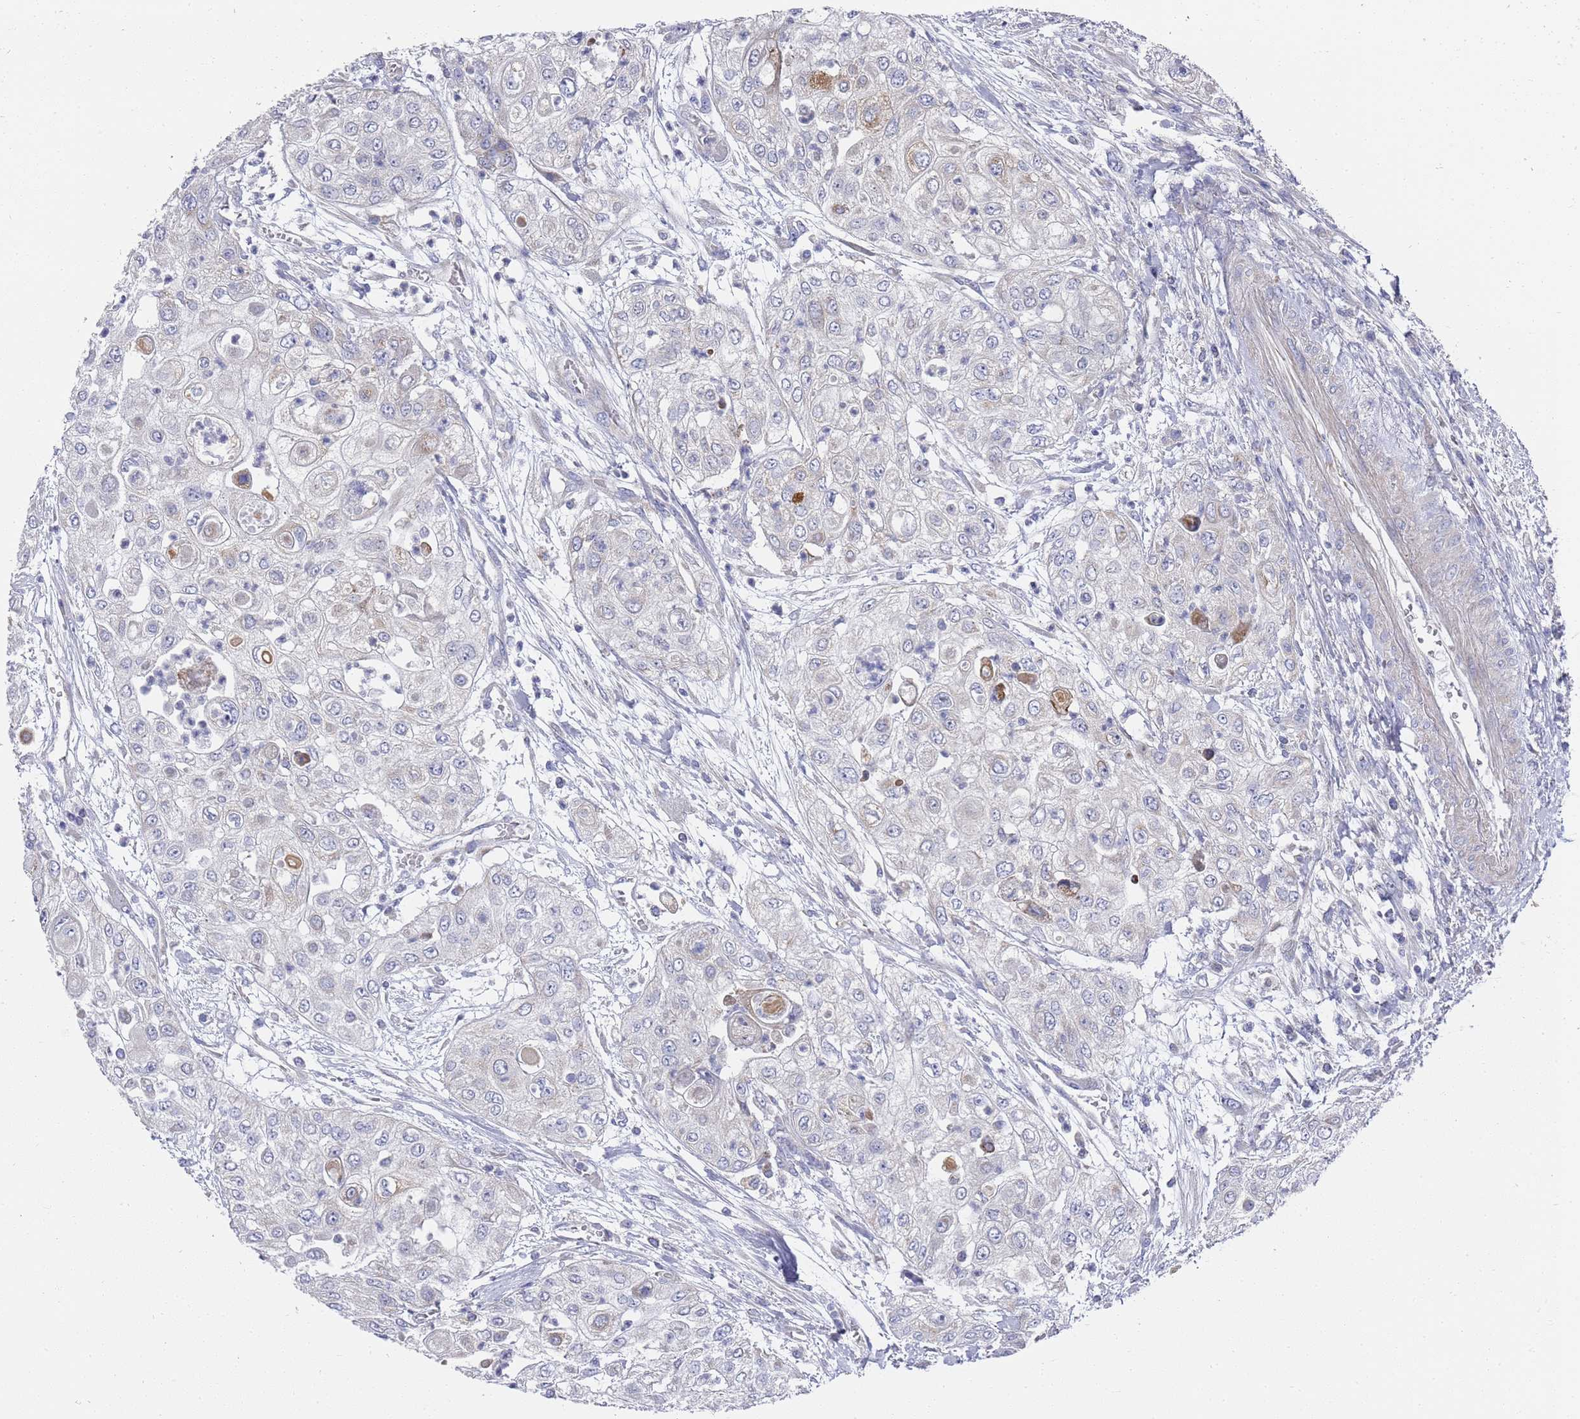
{"staining": {"intensity": "negative", "quantity": "none", "location": "none"}, "tissue": "urothelial cancer", "cell_type": "Tumor cells", "image_type": "cancer", "snomed": [{"axis": "morphology", "description": "Urothelial carcinoma, High grade"}, {"axis": "topography", "description": "Urinary bladder"}], "caption": "Human urothelial carcinoma (high-grade) stained for a protein using immunohistochemistry shows no positivity in tumor cells.", "gene": "SCAPER", "patient": {"sex": "female", "age": 79}}